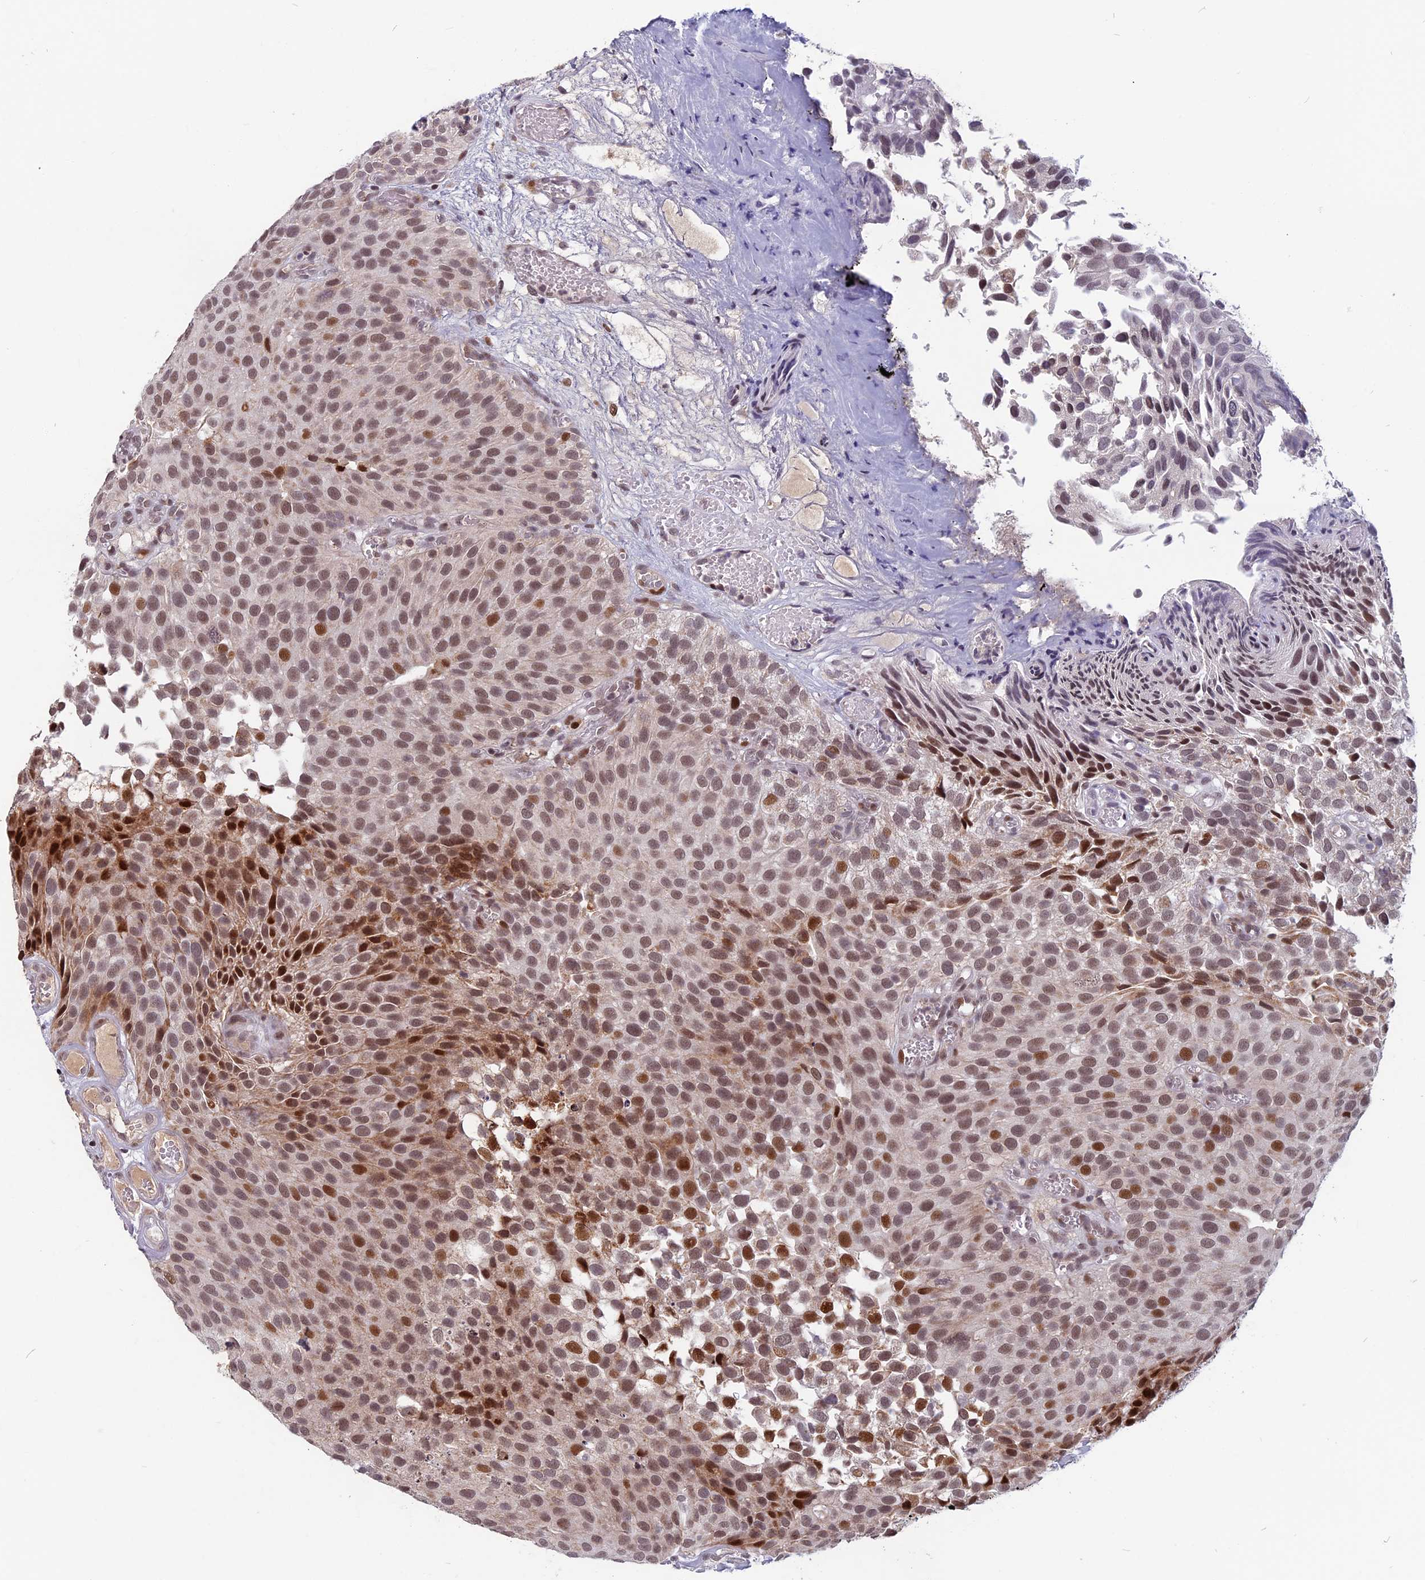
{"staining": {"intensity": "moderate", "quantity": ">75%", "location": "nuclear"}, "tissue": "urothelial cancer", "cell_type": "Tumor cells", "image_type": "cancer", "snomed": [{"axis": "morphology", "description": "Urothelial carcinoma, Low grade"}, {"axis": "topography", "description": "Urinary bladder"}], "caption": "The photomicrograph exhibits staining of urothelial cancer, revealing moderate nuclear protein staining (brown color) within tumor cells.", "gene": "CDC7", "patient": {"sex": "male", "age": 89}}